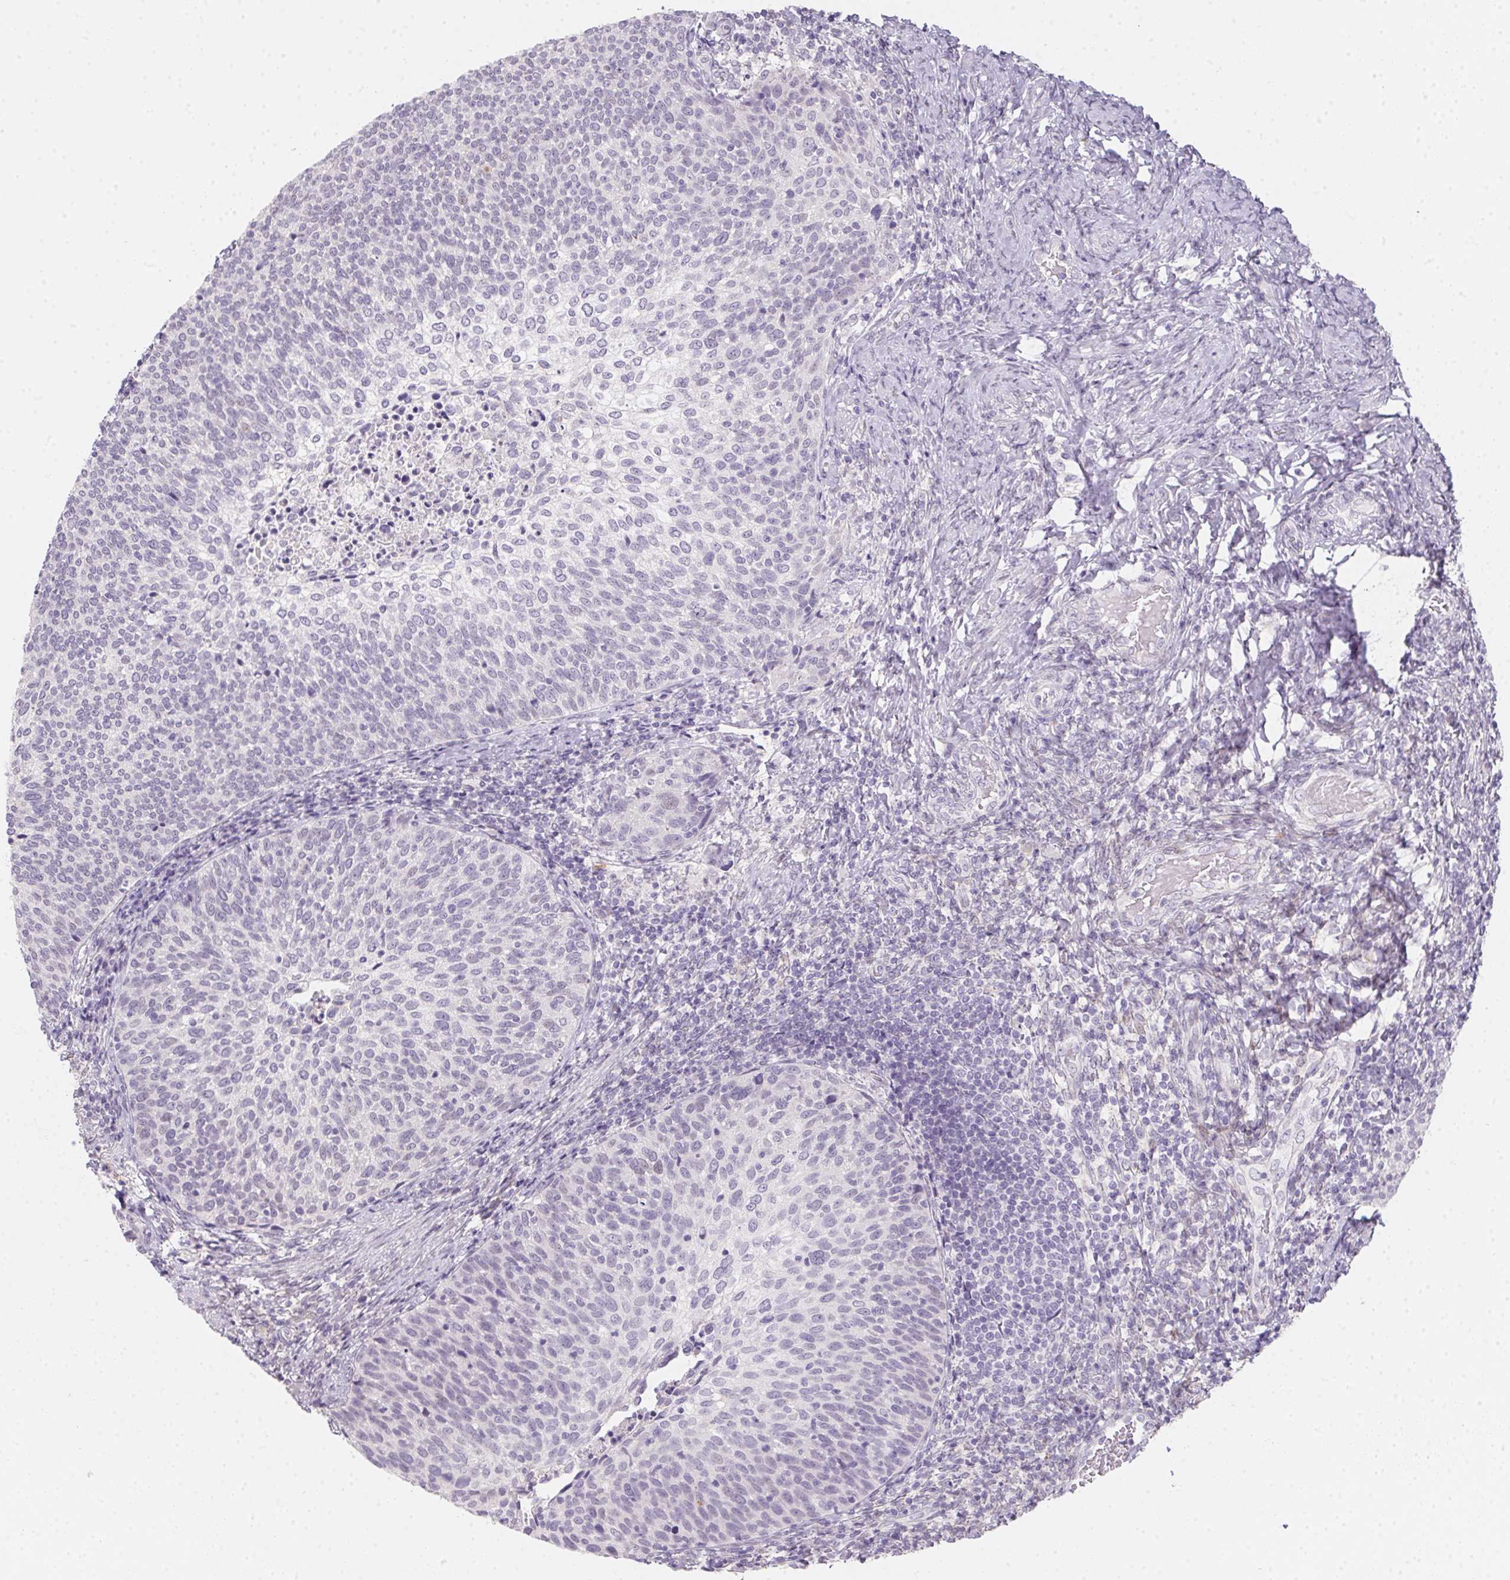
{"staining": {"intensity": "negative", "quantity": "none", "location": "none"}, "tissue": "cervical cancer", "cell_type": "Tumor cells", "image_type": "cancer", "snomed": [{"axis": "morphology", "description": "Squamous cell carcinoma, NOS"}, {"axis": "topography", "description": "Cervix"}], "caption": "This is an IHC micrograph of human squamous cell carcinoma (cervical). There is no expression in tumor cells.", "gene": "MORC1", "patient": {"sex": "female", "age": 61}}